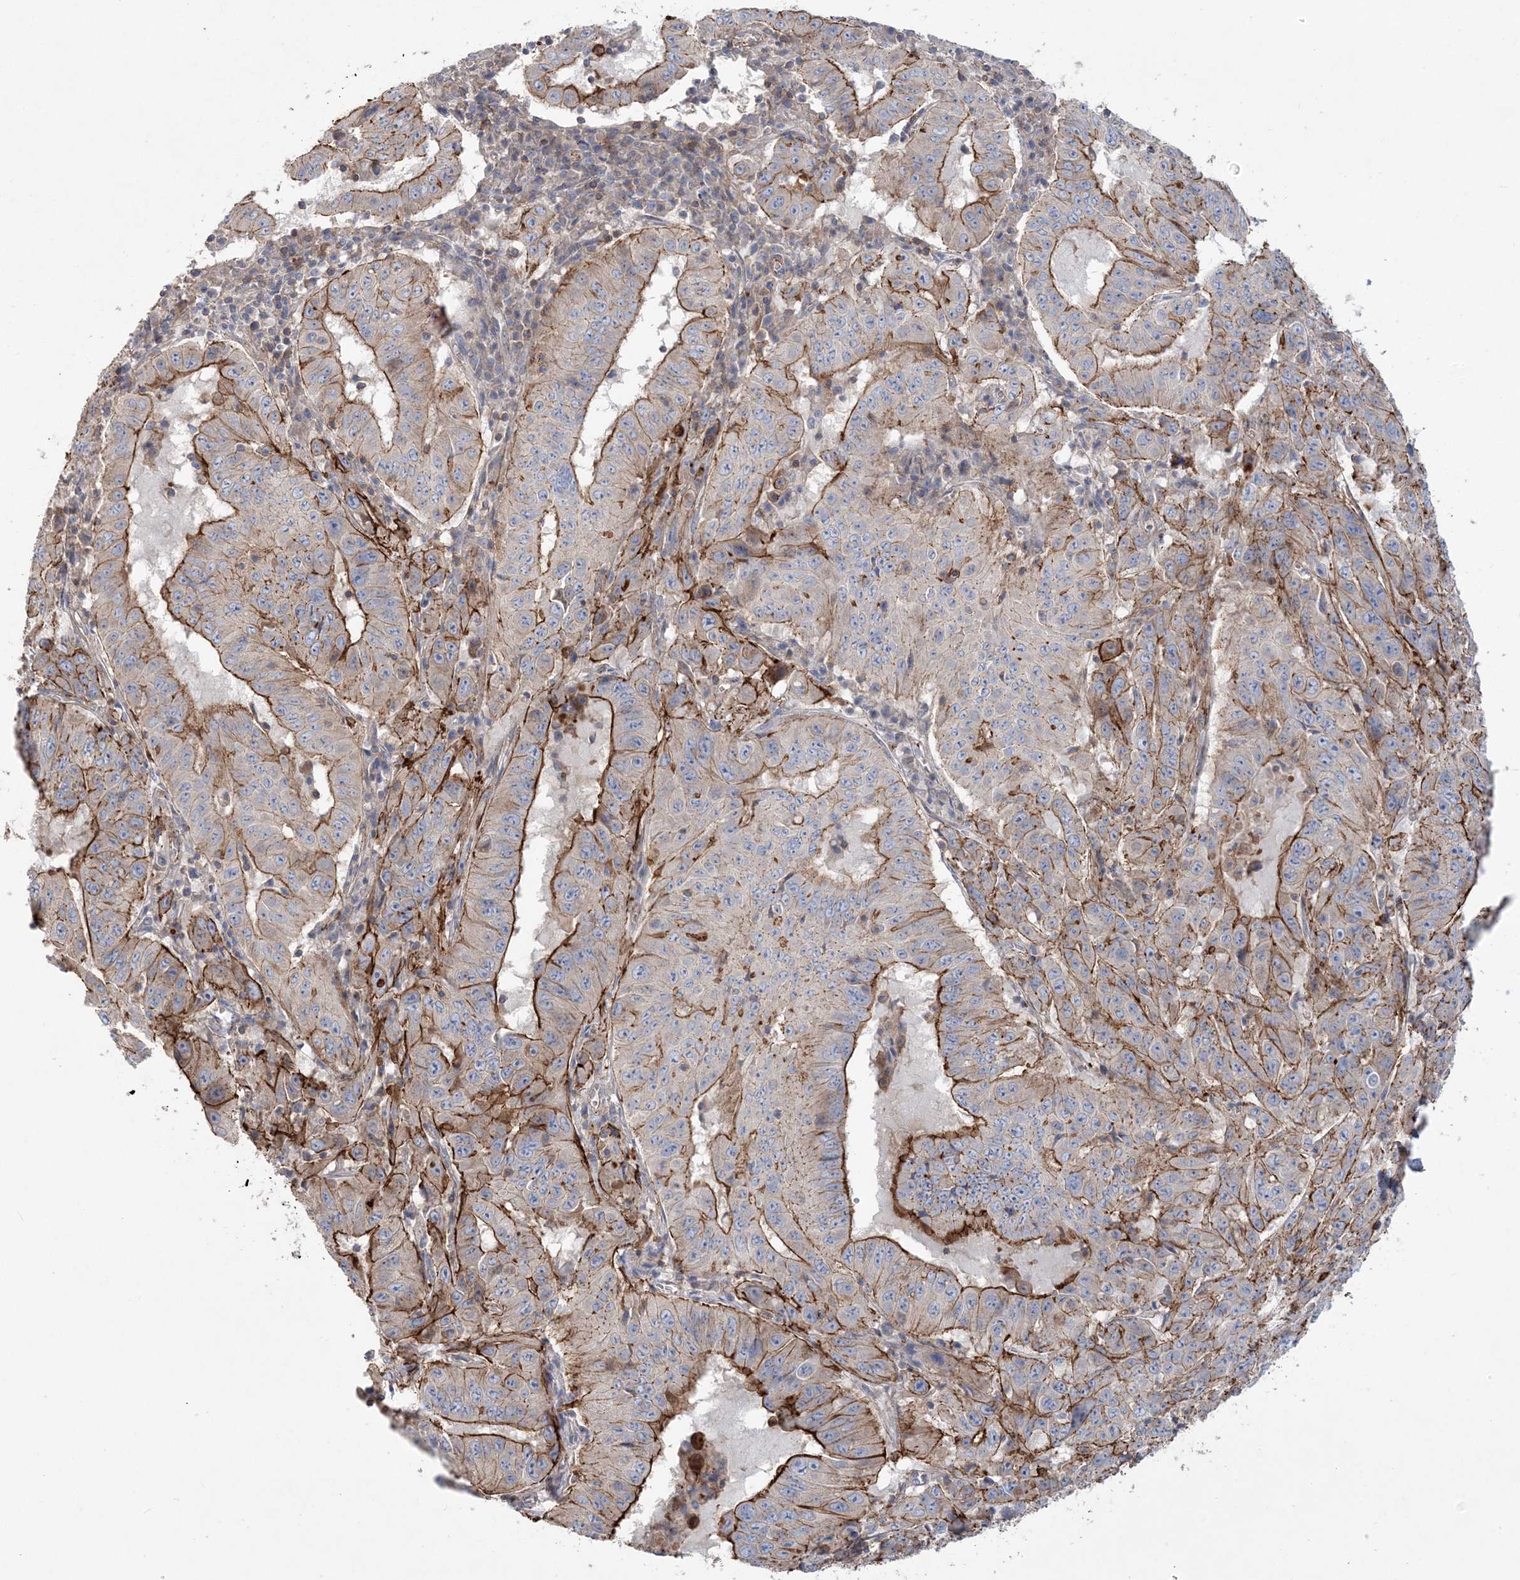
{"staining": {"intensity": "strong", "quantity": "25%-75%", "location": "cytoplasmic/membranous"}, "tissue": "pancreatic cancer", "cell_type": "Tumor cells", "image_type": "cancer", "snomed": [{"axis": "morphology", "description": "Adenocarcinoma, NOS"}, {"axis": "topography", "description": "Pancreas"}], "caption": "The immunohistochemical stain shows strong cytoplasmic/membranous expression in tumor cells of pancreatic cancer tissue.", "gene": "PIGC", "patient": {"sex": "male", "age": 63}}